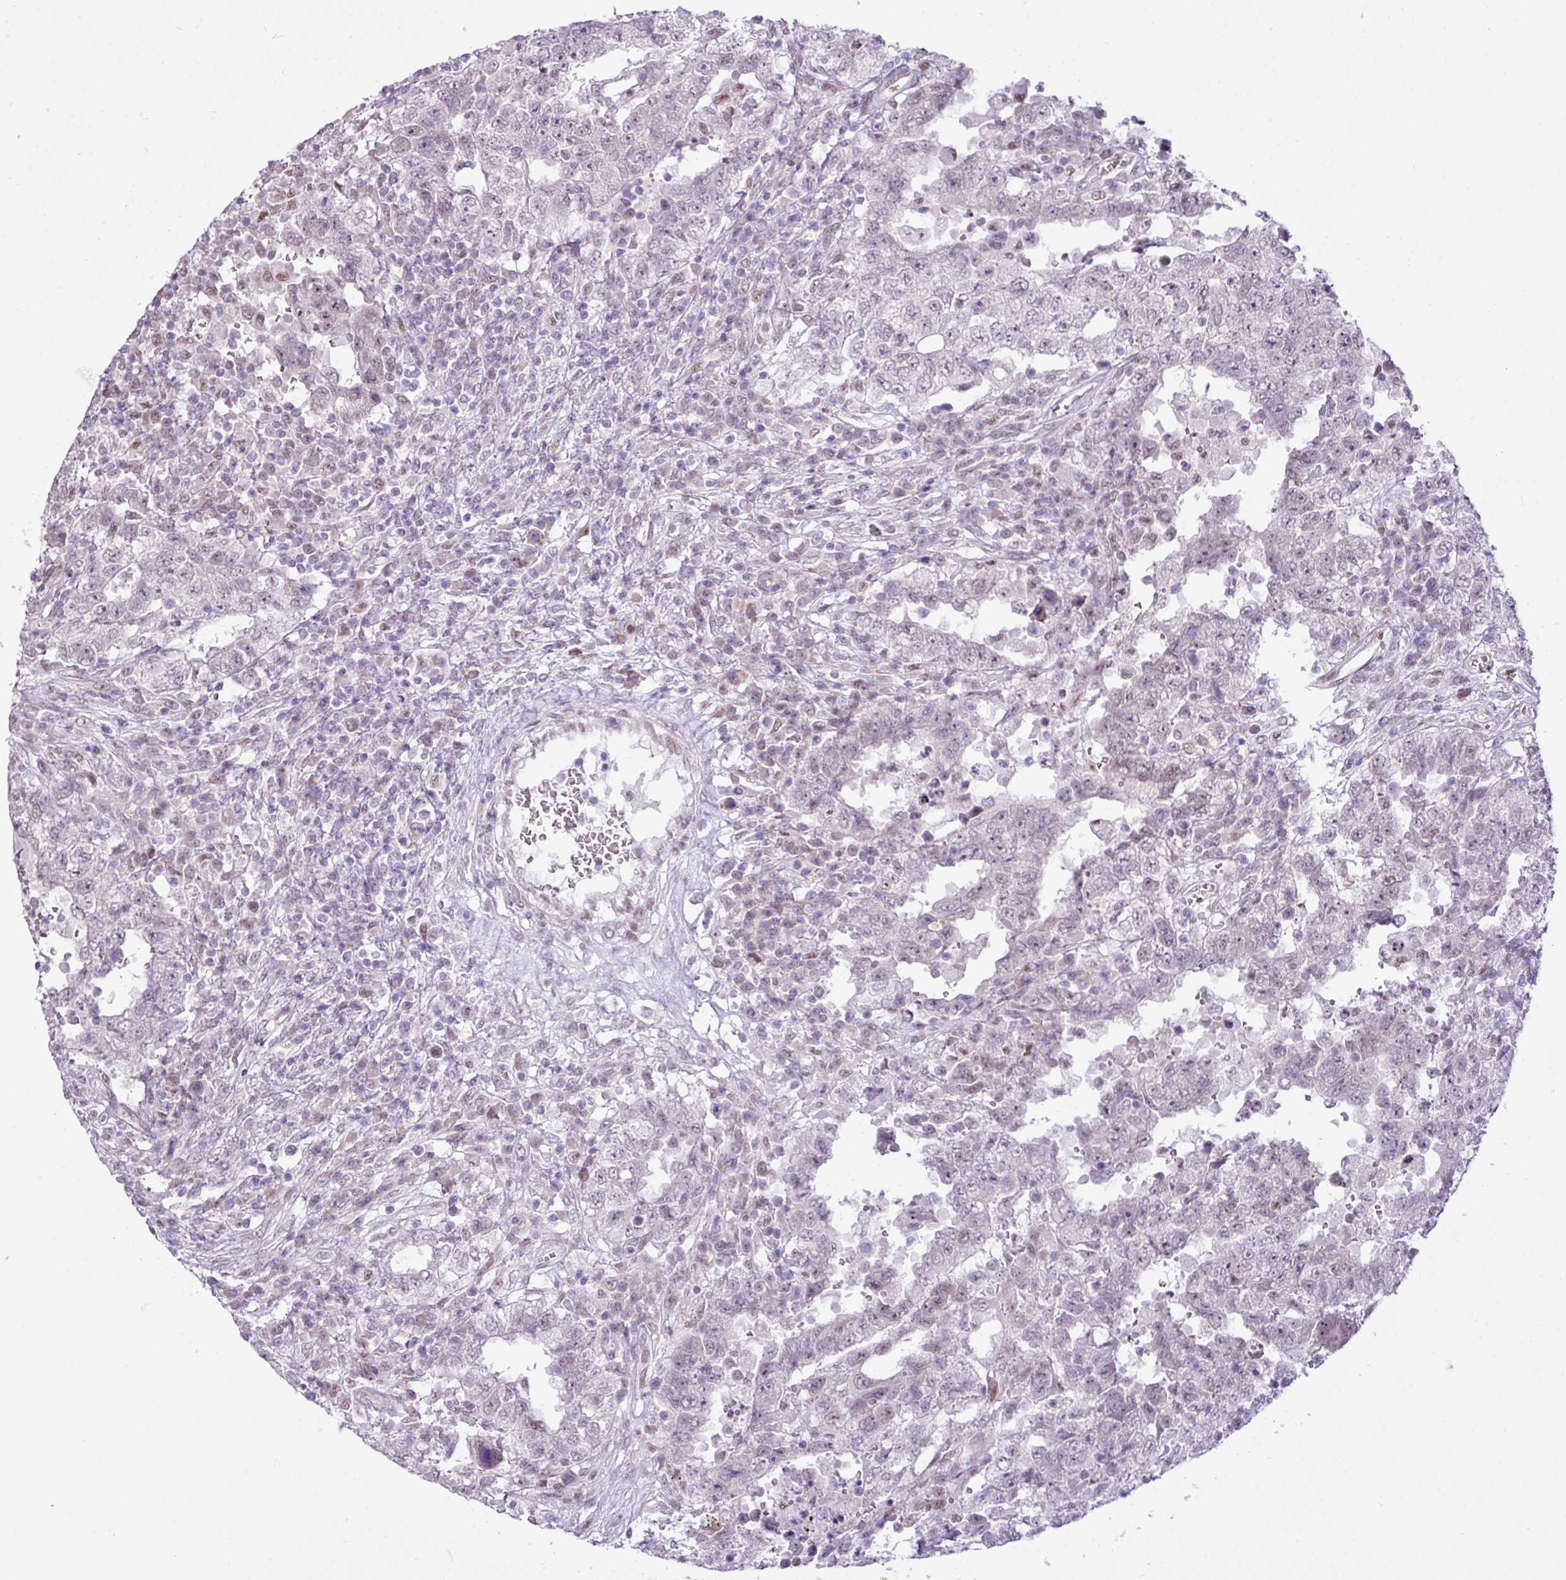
{"staining": {"intensity": "negative", "quantity": "none", "location": "none"}, "tissue": "testis cancer", "cell_type": "Tumor cells", "image_type": "cancer", "snomed": [{"axis": "morphology", "description": "Carcinoma, Embryonal, NOS"}, {"axis": "topography", "description": "Testis"}], "caption": "Image shows no protein staining in tumor cells of embryonal carcinoma (testis) tissue. (IHC, brightfield microscopy, high magnification).", "gene": "ELOA2", "patient": {"sex": "male", "age": 26}}